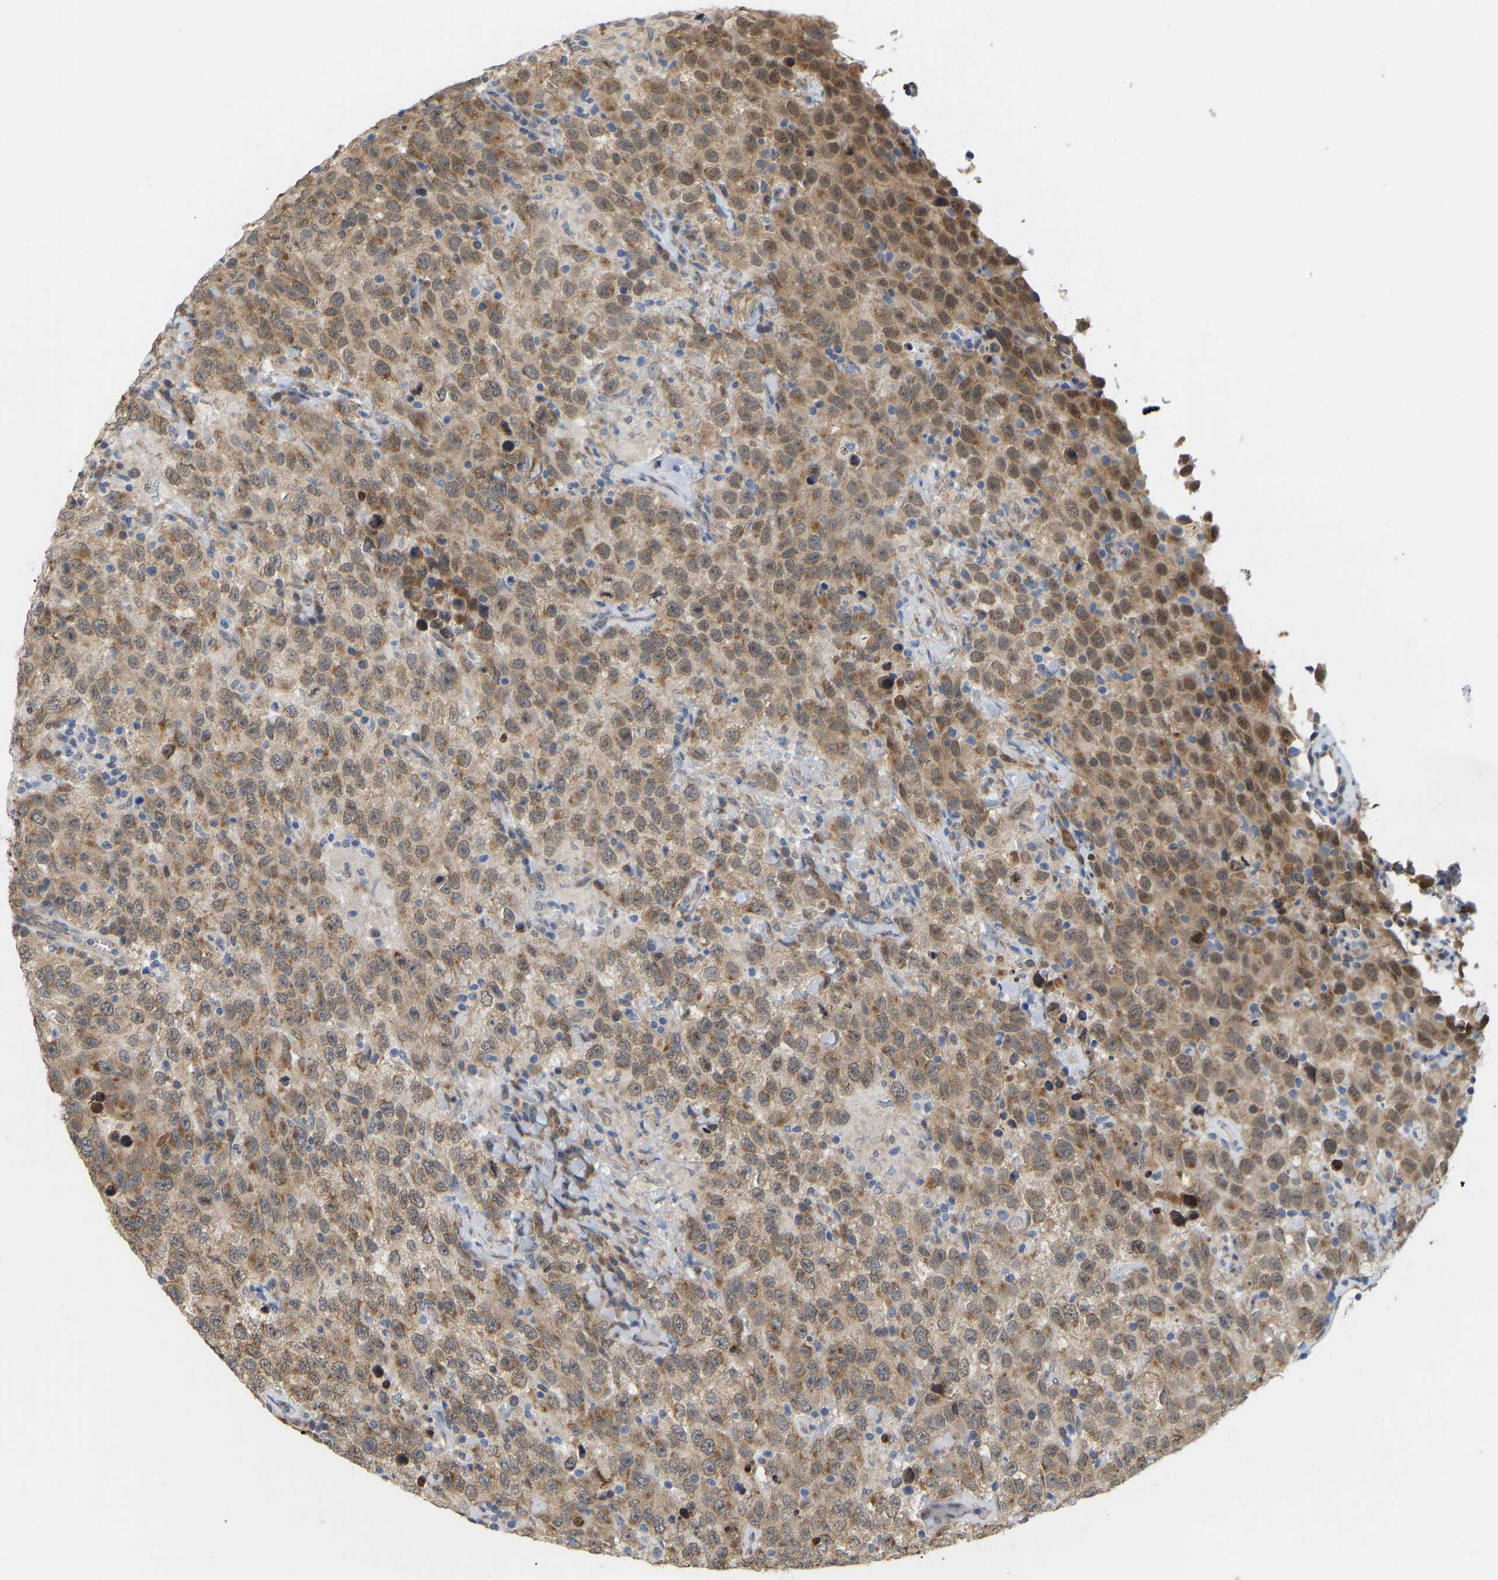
{"staining": {"intensity": "moderate", "quantity": ">75%", "location": "cytoplasmic/membranous"}, "tissue": "testis cancer", "cell_type": "Tumor cells", "image_type": "cancer", "snomed": [{"axis": "morphology", "description": "Seminoma, NOS"}, {"axis": "topography", "description": "Testis"}], "caption": "Immunohistochemistry of human testis cancer (seminoma) shows medium levels of moderate cytoplasmic/membranous expression in approximately >75% of tumor cells.", "gene": "BEND3", "patient": {"sex": "male", "age": 41}}